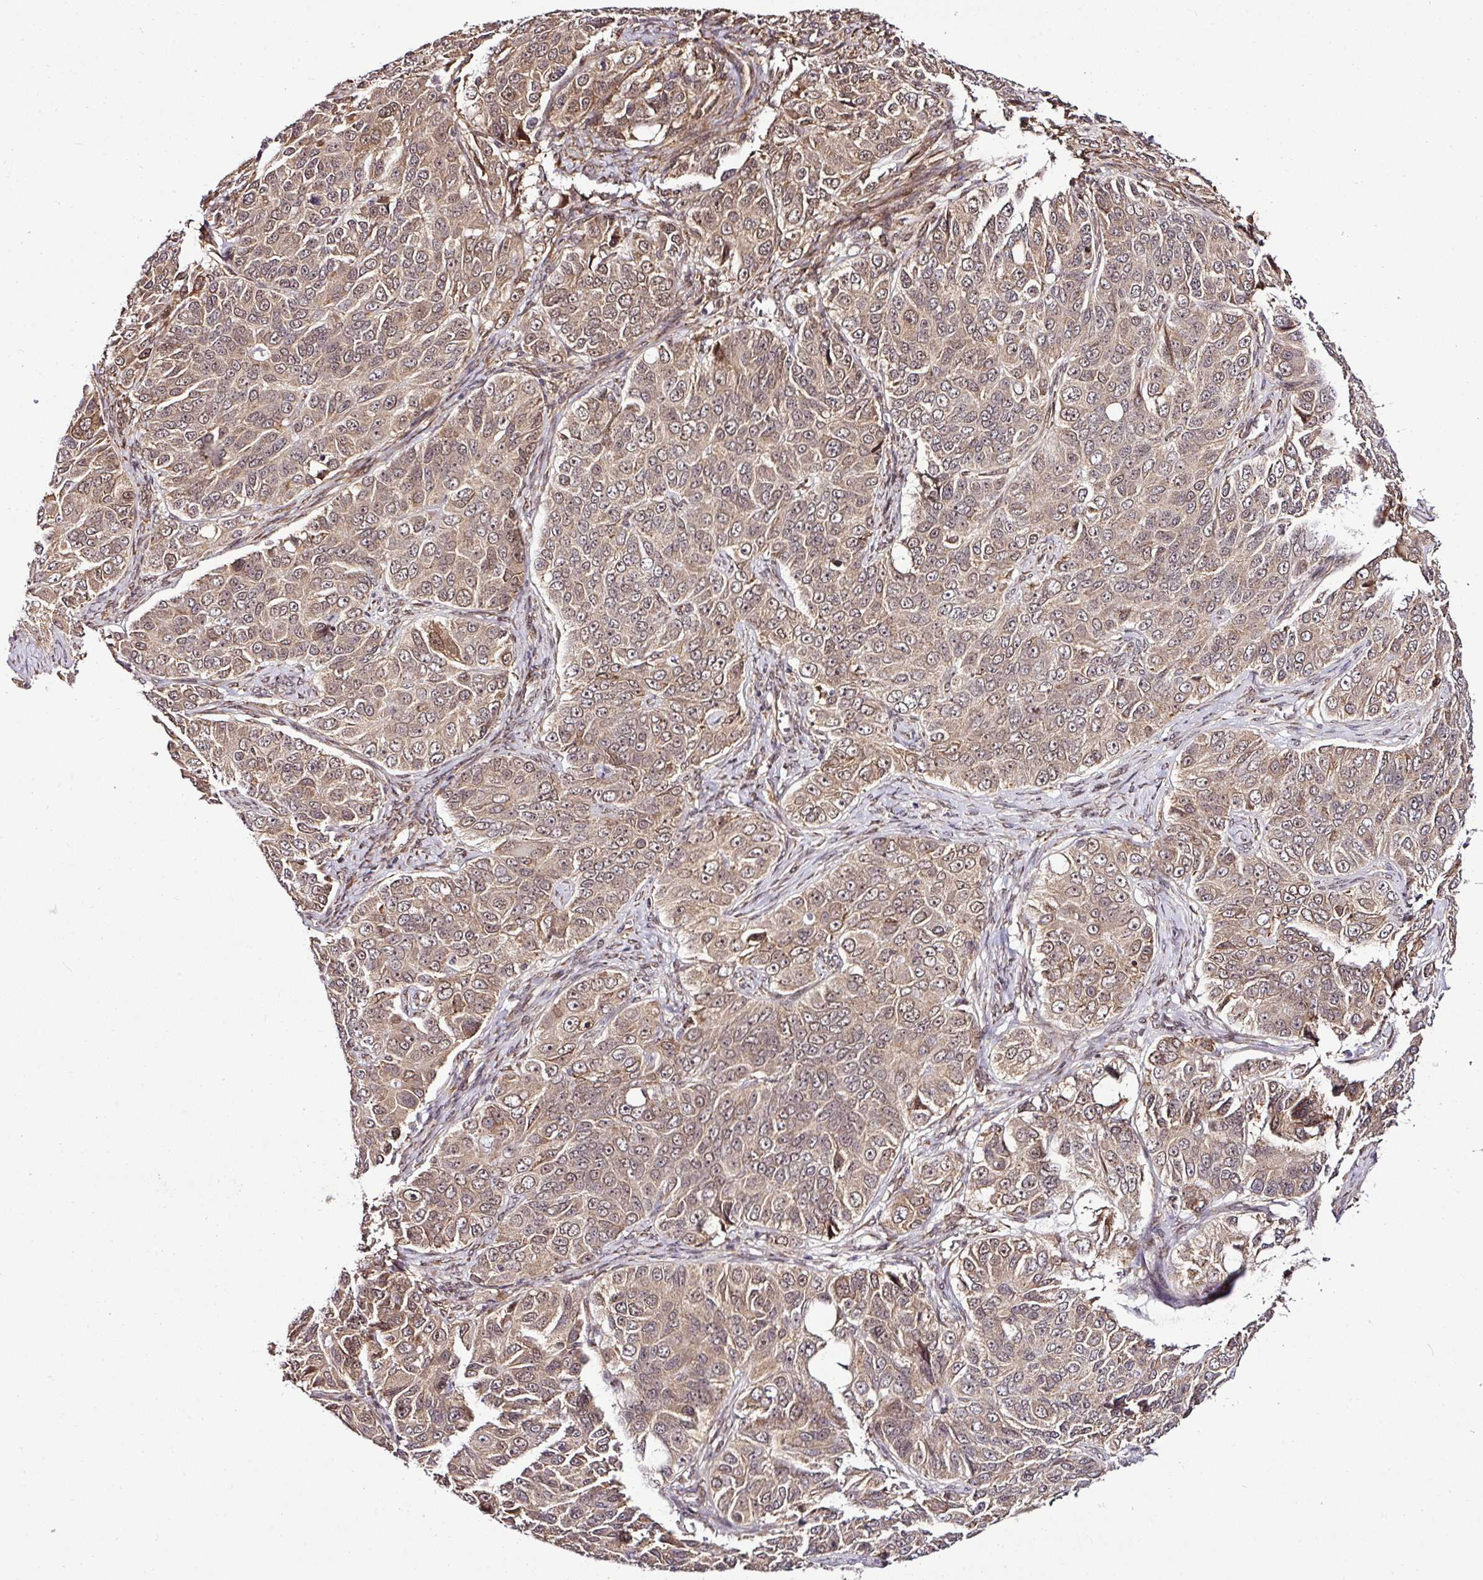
{"staining": {"intensity": "weak", "quantity": ">75%", "location": "cytoplasmic/membranous,nuclear"}, "tissue": "ovarian cancer", "cell_type": "Tumor cells", "image_type": "cancer", "snomed": [{"axis": "morphology", "description": "Carcinoma, endometroid"}, {"axis": "topography", "description": "Ovary"}], "caption": "Human ovarian endometroid carcinoma stained for a protein (brown) displays weak cytoplasmic/membranous and nuclear positive positivity in about >75% of tumor cells.", "gene": "FAM153A", "patient": {"sex": "female", "age": 51}}